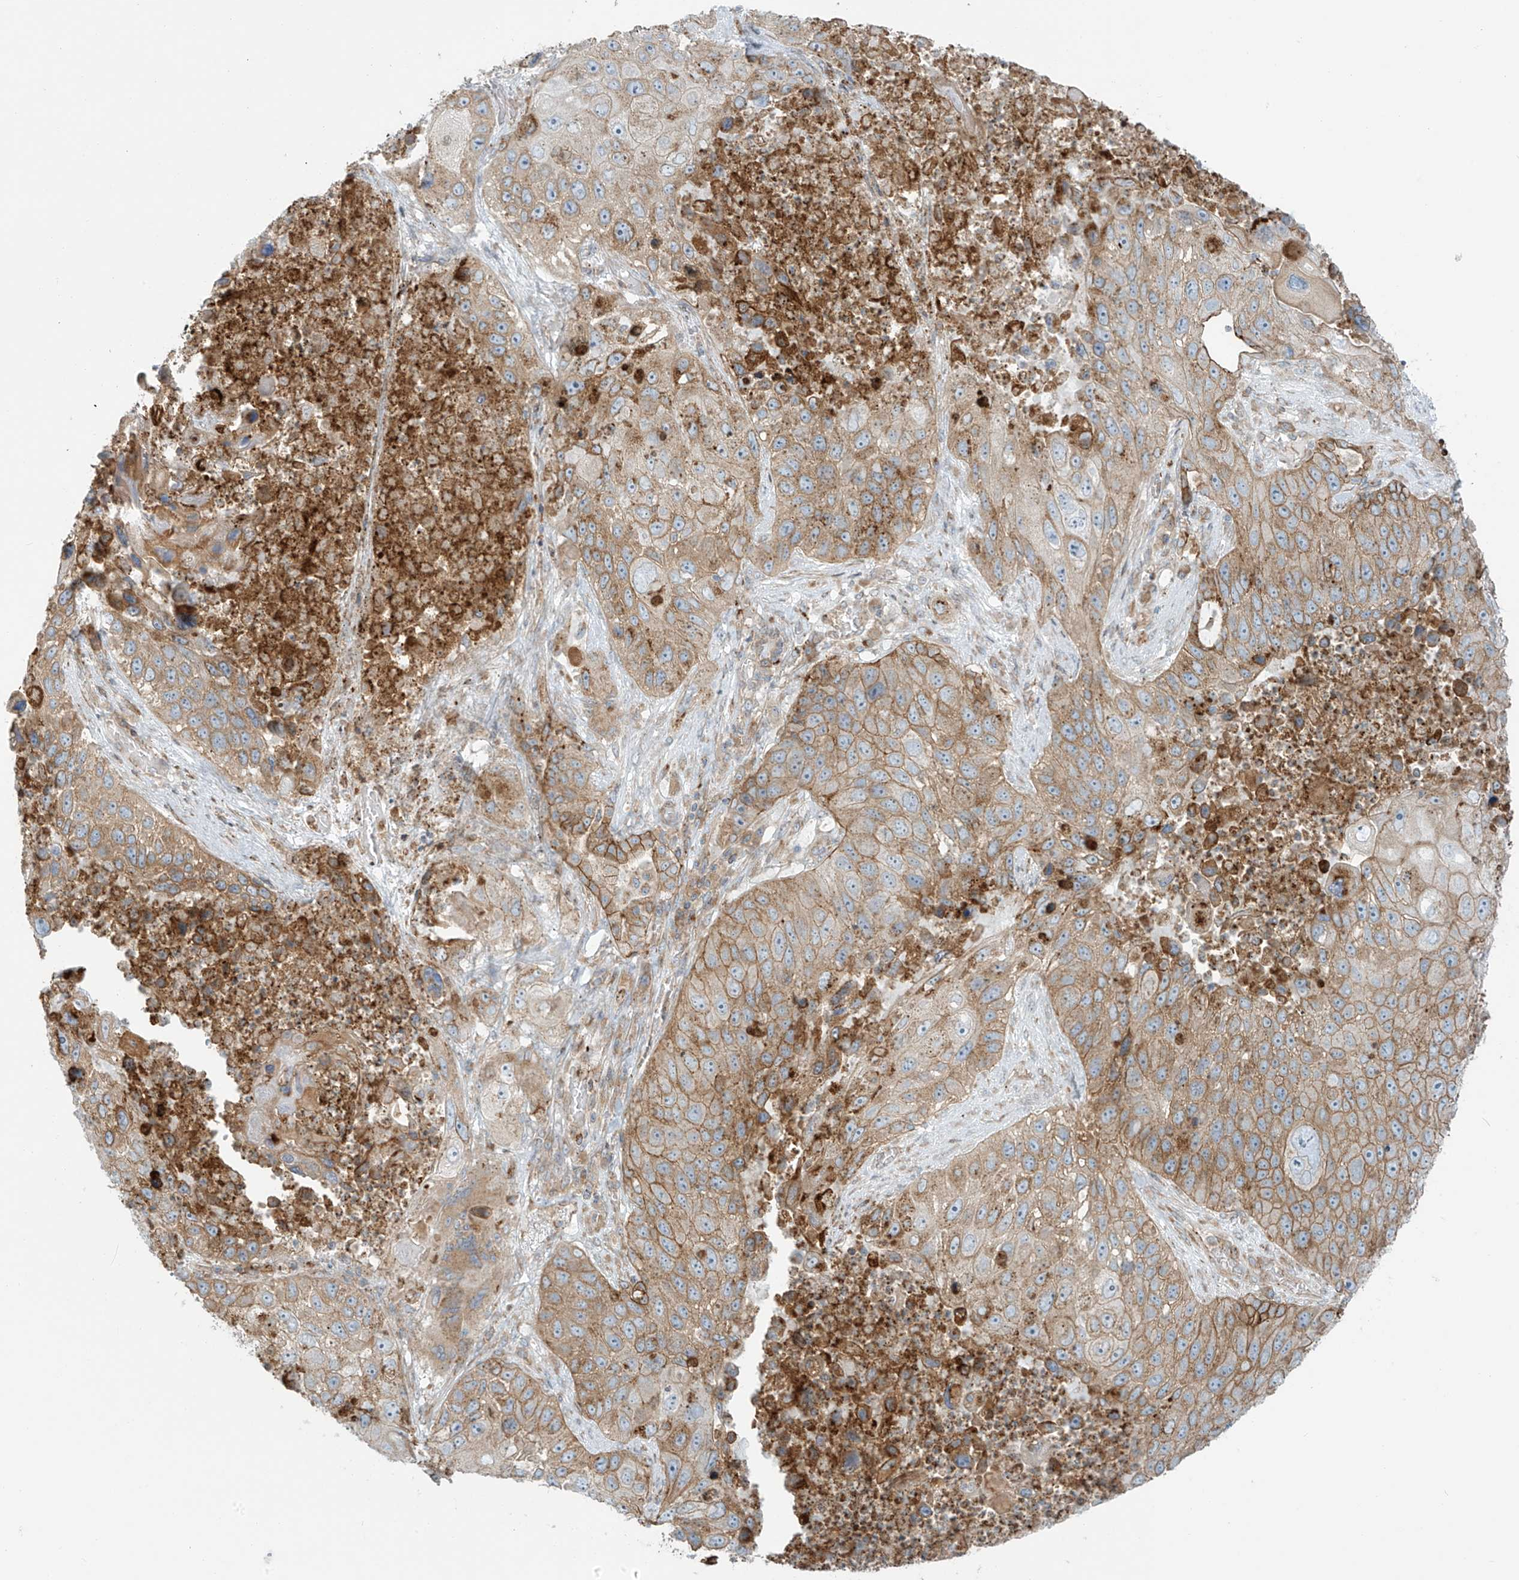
{"staining": {"intensity": "moderate", "quantity": "25%-75%", "location": "cytoplasmic/membranous"}, "tissue": "lung cancer", "cell_type": "Tumor cells", "image_type": "cancer", "snomed": [{"axis": "morphology", "description": "Squamous cell carcinoma, NOS"}, {"axis": "topography", "description": "Lung"}], "caption": "Immunohistochemical staining of human squamous cell carcinoma (lung) demonstrates medium levels of moderate cytoplasmic/membranous positivity in approximately 25%-75% of tumor cells. (DAB IHC with brightfield microscopy, high magnification).", "gene": "LZTS3", "patient": {"sex": "male", "age": 61}}